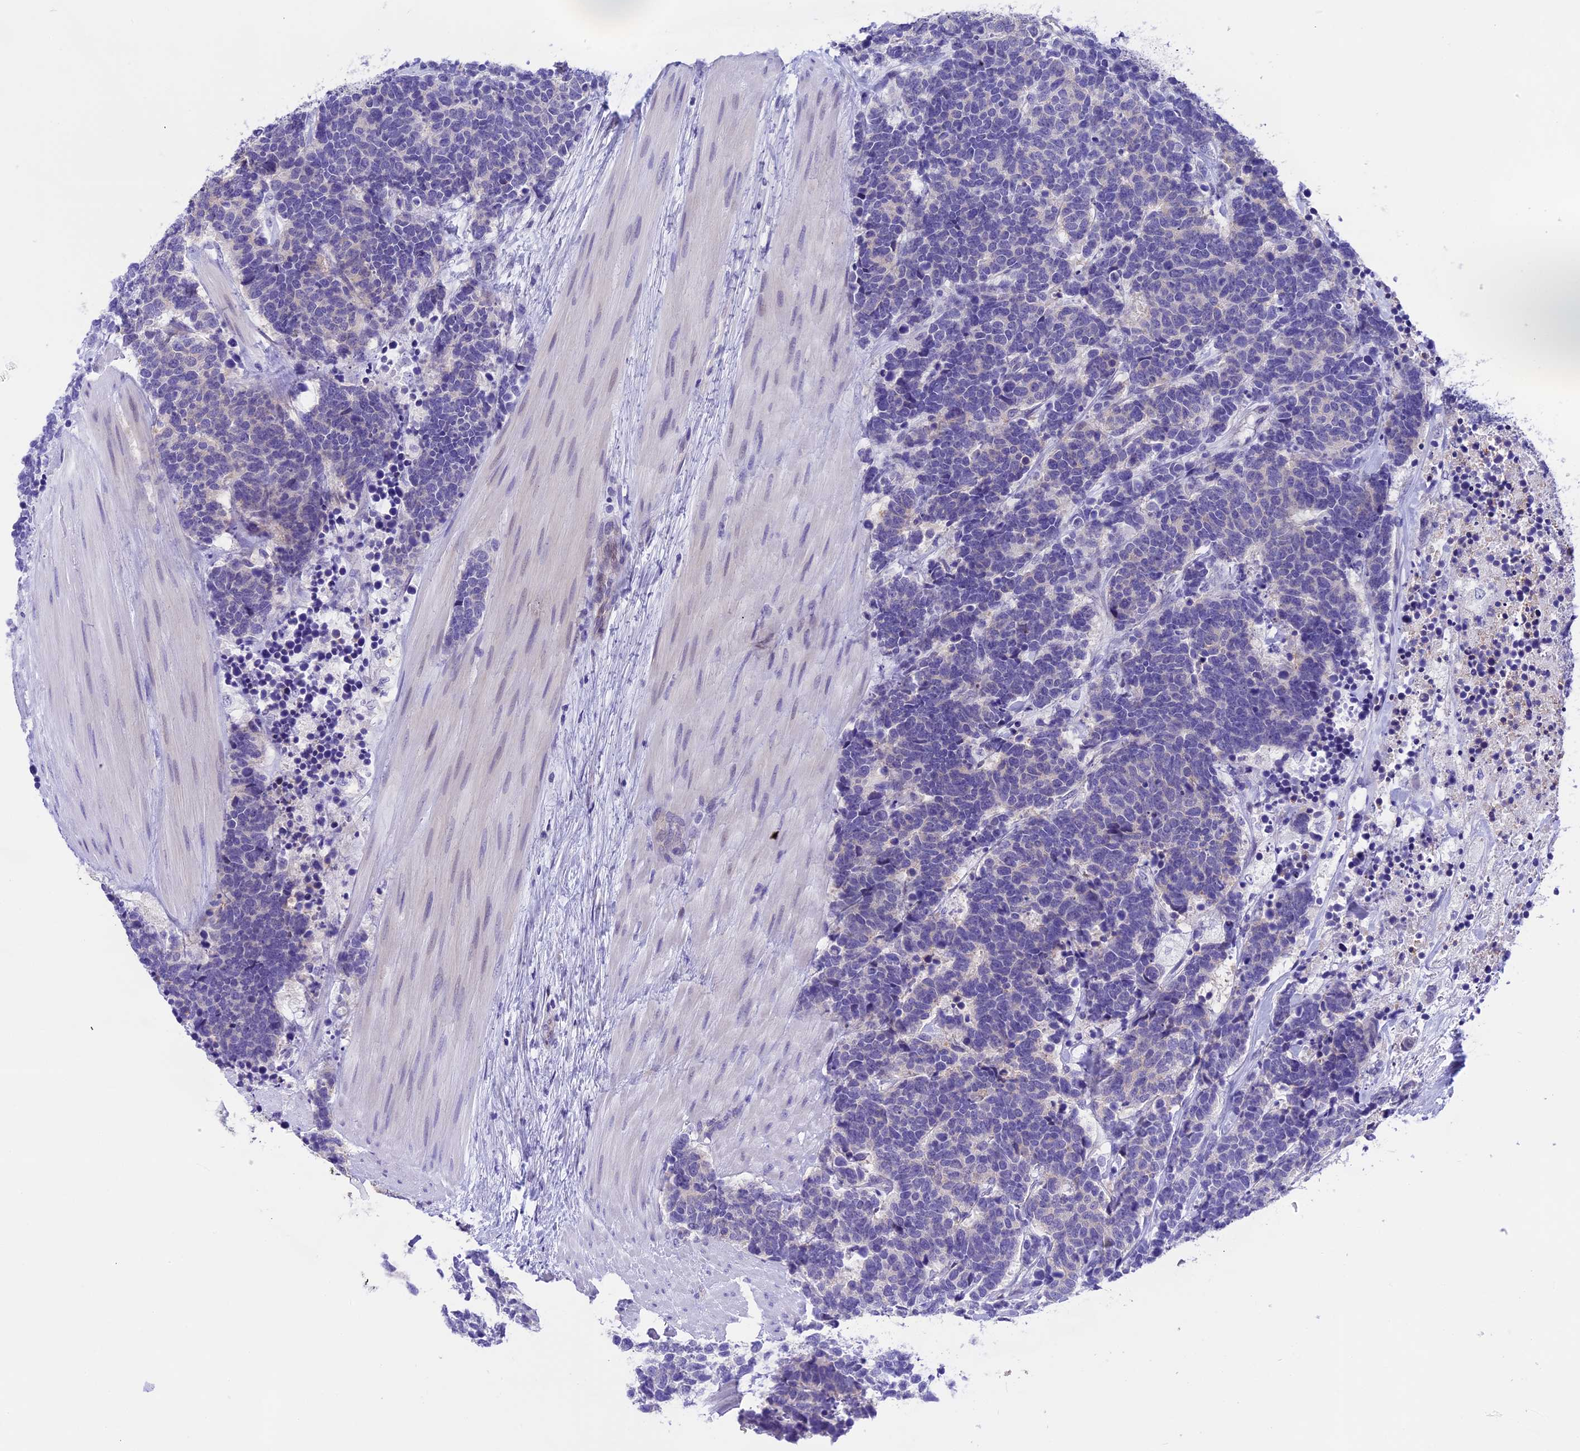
{"staining": {"intensity": "negative", "quantity": "none", "location": "none"}, "tissue": "carcinoid", "cell_type": "Tumor cells", "image_type": "cancer", "snomed": [{"axis": "morphology", "description": "Carcinoma, NOS"}, {"axis": "morphology", "description": "Carcinoid, malignant, NOS"}, {"axis": "topography", "description": "Urinary bladder"}], "caption": "DAB (3,3'-diaminobenzidine) immunohistochemical staining of carcinoid reveals no significant expression in tumor cells.", "gene": "PRR15", "patient": {"sex": "male", "age": 57}}